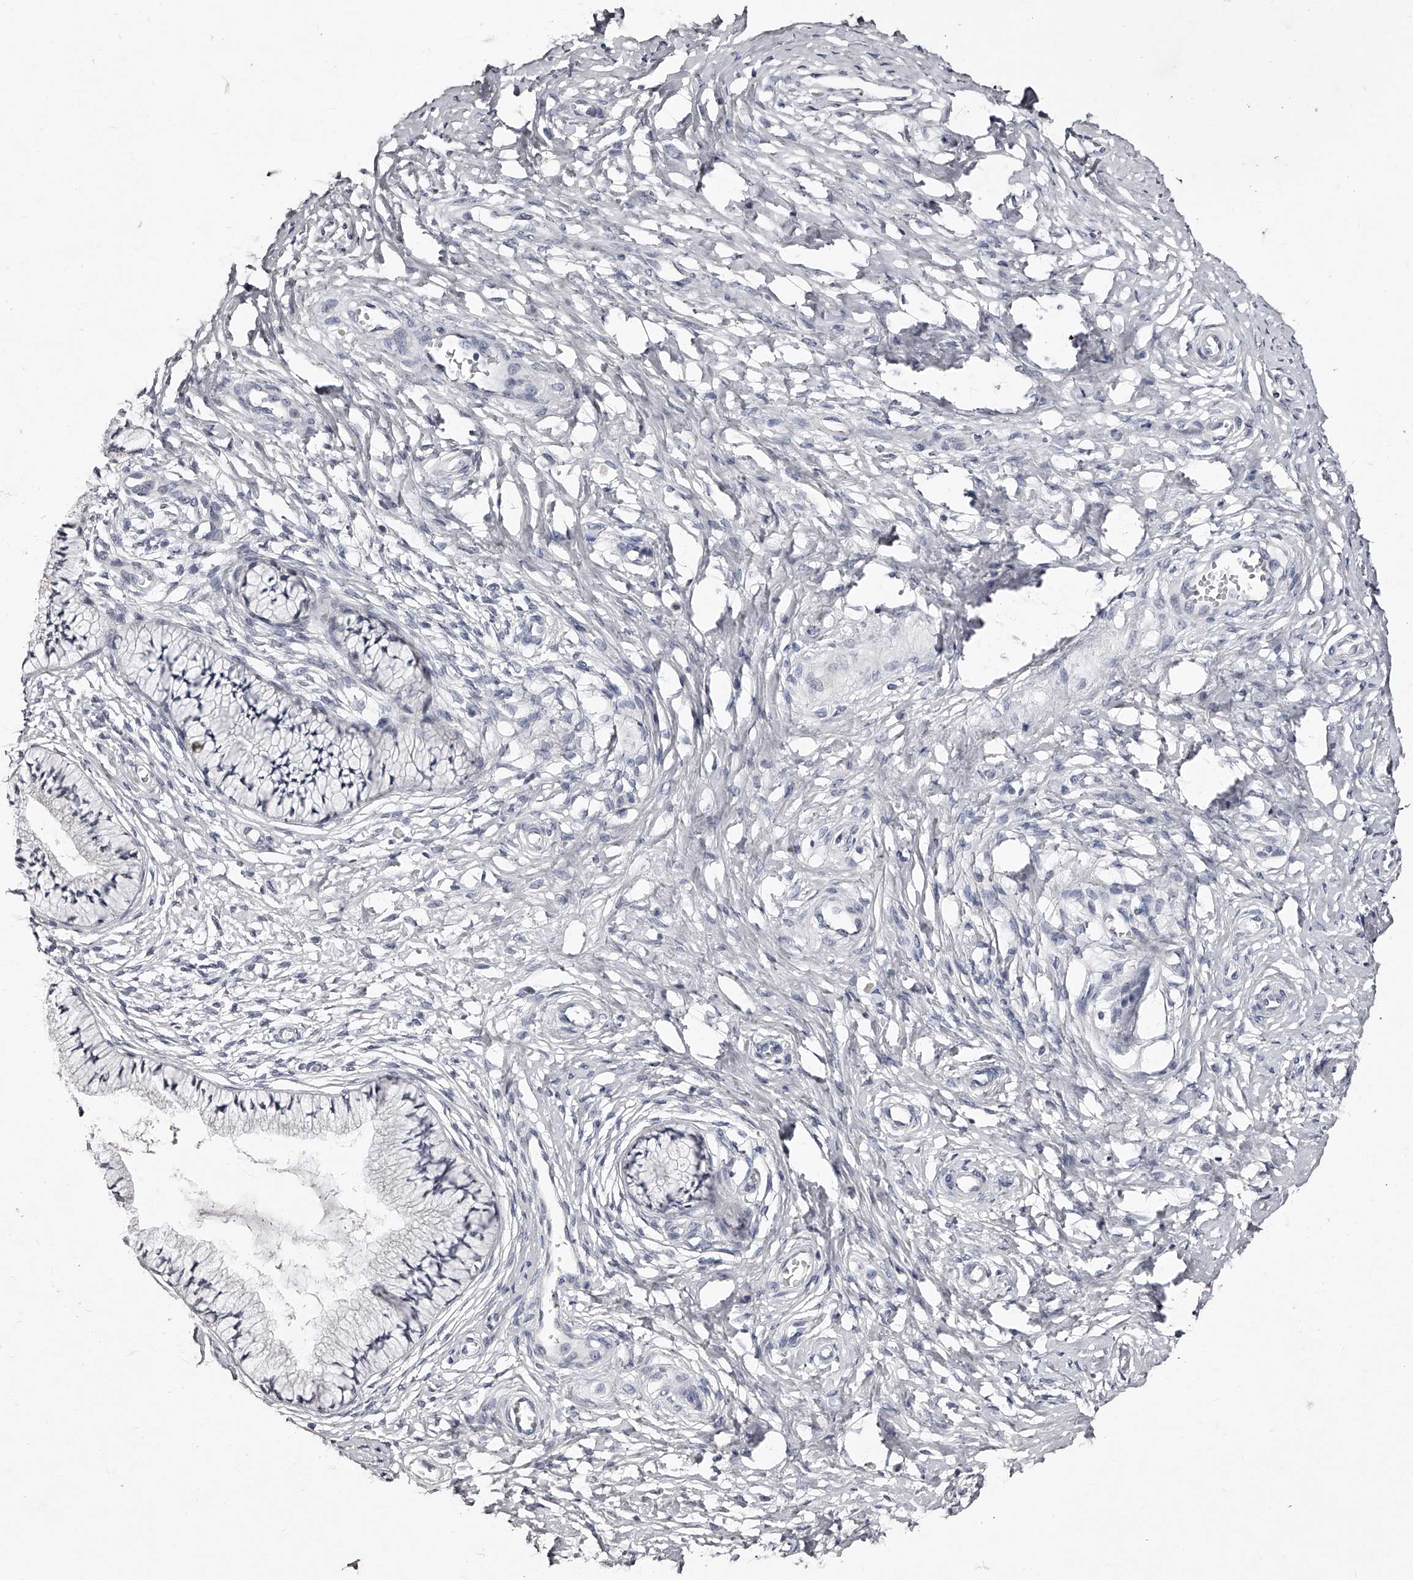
{"staining": {"intensity": "negative", "quantity": "none", "location": "none"}, "tissue": "cervix", "cell_type": "Glandular cells", "image_type": "normal", "snomed": [{"axis": "morphology", "description": "Normal tissue, NOS"}, {"axis": "topography", "description": "Cervix"}], "caption": "This image is of normal cervix stained with immunohistochemistry to label a protein in brown with the nuclei are counter-stained blue. There is no positivity in glandular cells.", "gene": "NT5DC1", "patient": {"sex": "female", "age": 36}}